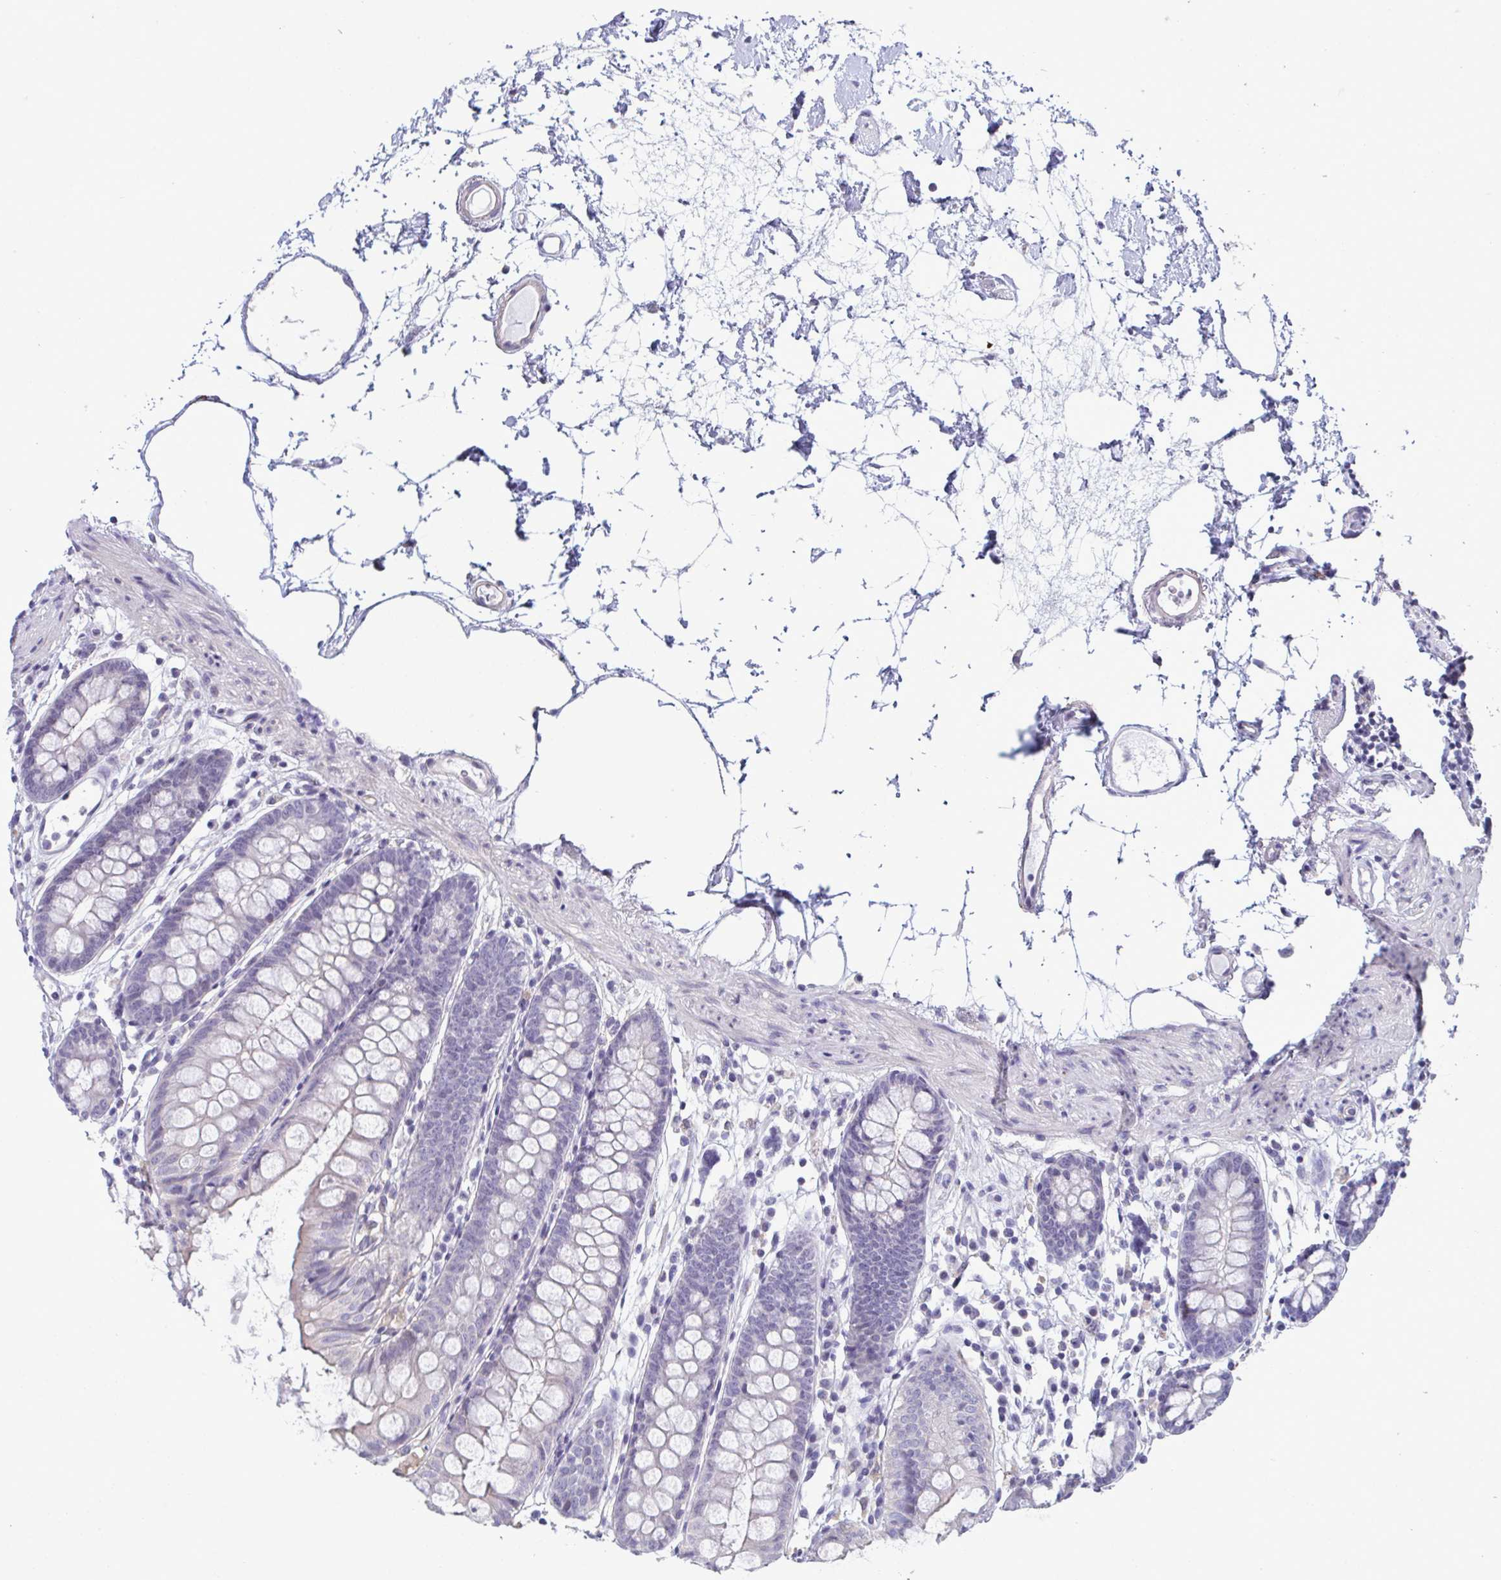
{"staining": {"intensity": "weak", "quantity": "<25%", "location": "cytoplasmic/membranous"}, "tissue": "colon", "cell_type": "Endothelial cells", "image_type": "normal", "snomed": [{"axis": "morphology", "description": "Normal tissue, NOS"}, {"axis": "topography", "description": "Colon"}], "caption": "There is no significant staining in endothelial cells of colon. The staining is performed using DAB brown chromogen with nuclei counter-stained in using hematoxylin.", "gene": "ATP6V0D2", "patient": {"sex": "female", "age": 84}}